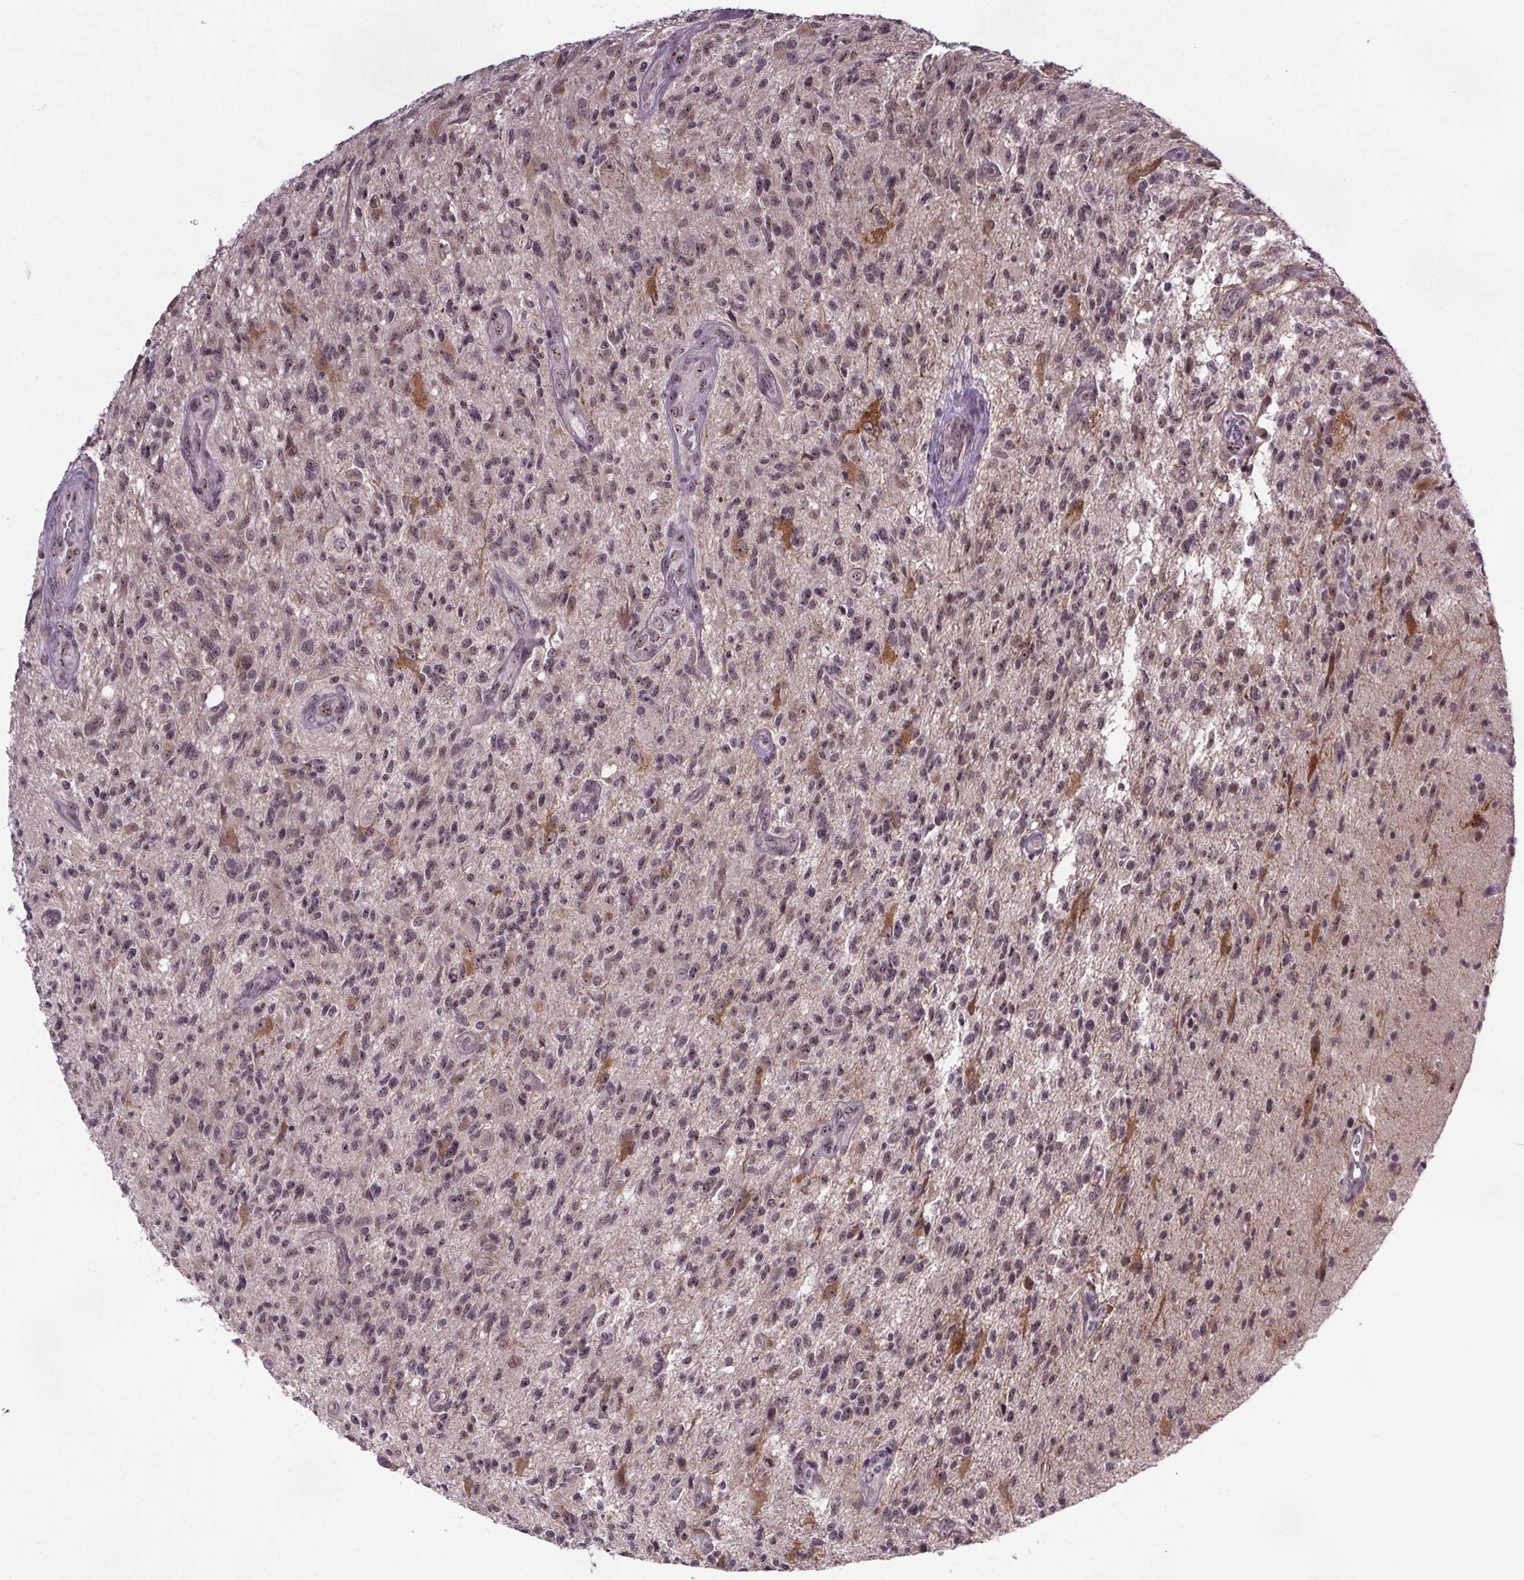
{"staining": {"intensity": "weak", "quantity": "<25%", "location": "nuclear"}, "tissue": "glioma", "cell_type": "Tumor cells", "image_type": "cancer", "snomed": [{"axis": "morphology", "description": "Glioma, malignant, High grade"}, {"axis": "topography", "description": "Brain"}], "caption": "Immunohistochemistry (IHC) image of human high-grade glioma (malignant) stained for a protein (brown), which exhibits no positivity in tumor cells.", "gene": "ATMIN", "patient": {"sex": "male", "age": 56}}